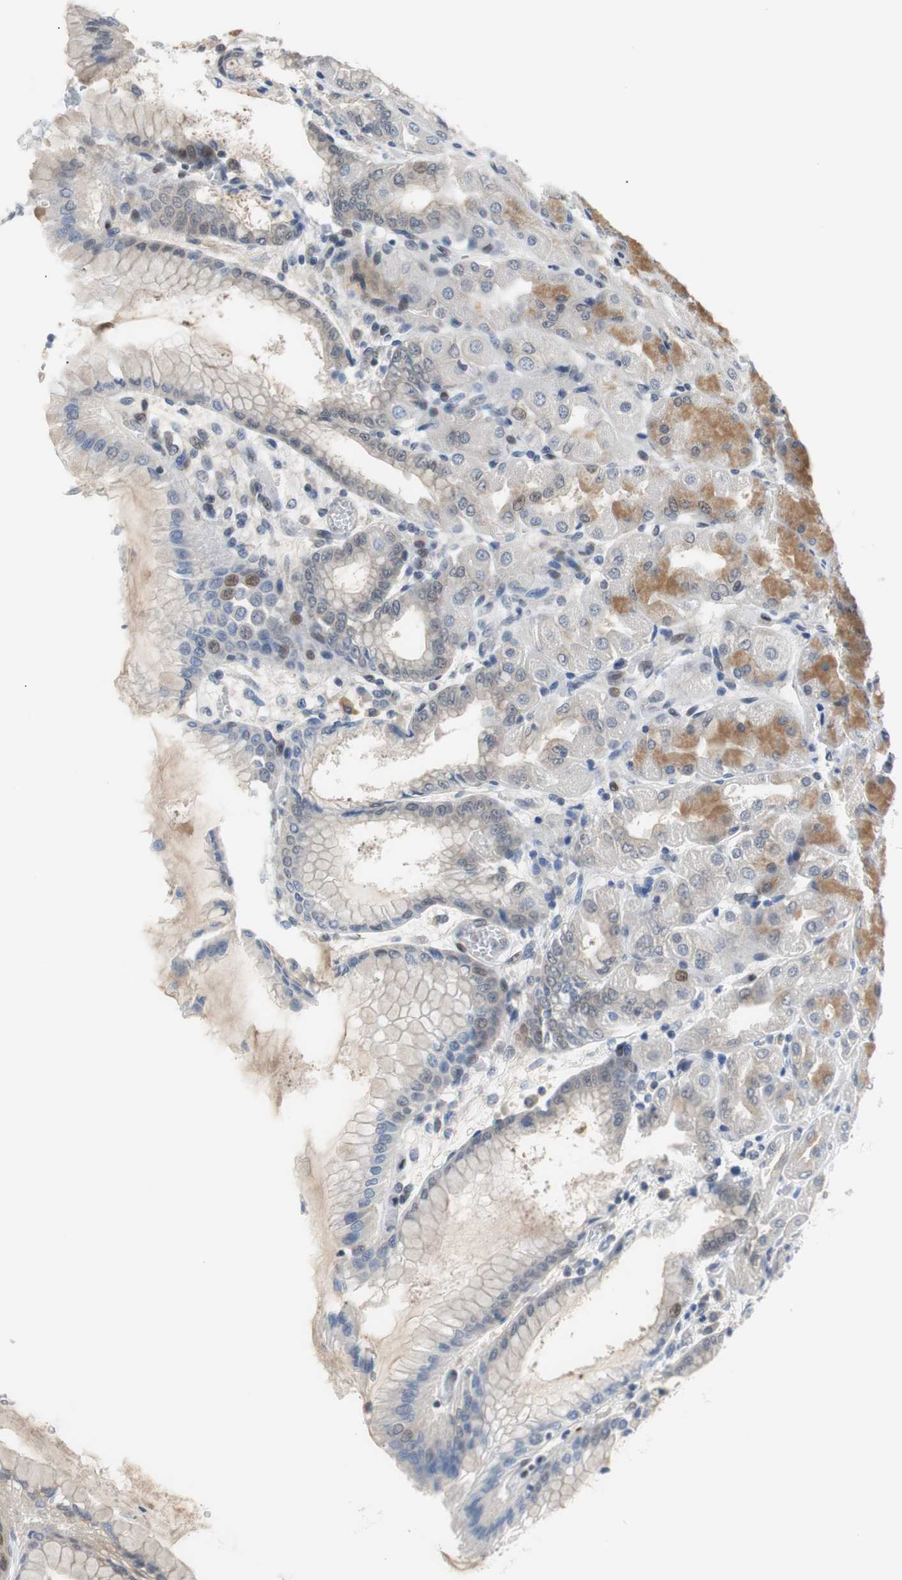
{"staining": {"intensity": "weak", "quantity": "25%-75%", "location": "cytoplasmic/membranous,nuclear"}, "tissue": "stomach", "cell_type": "Glandular cells", "image_type": "normal", "snomed": [{"axis": "morphology", "description": "Normal tissue, NOS"}, {"axis": "topography", "description": "Stomach, upper"}], "caption": "Immunohistochemistry (IHC) staining of unremarkable stomach, which reveals low levels of weak cytoplasmic/membranous,nuclear expression in approximately 25%-75% of glandular cells indicating weak cytoplasmic/membranous,nuclear protein expression. The staining was performed using DAB (brown) for protein detection and nuclei were counterstained in hematoxylin (blue).", "gene": "MAP2K4", "patient": {"sex": "female", "age": 56}}